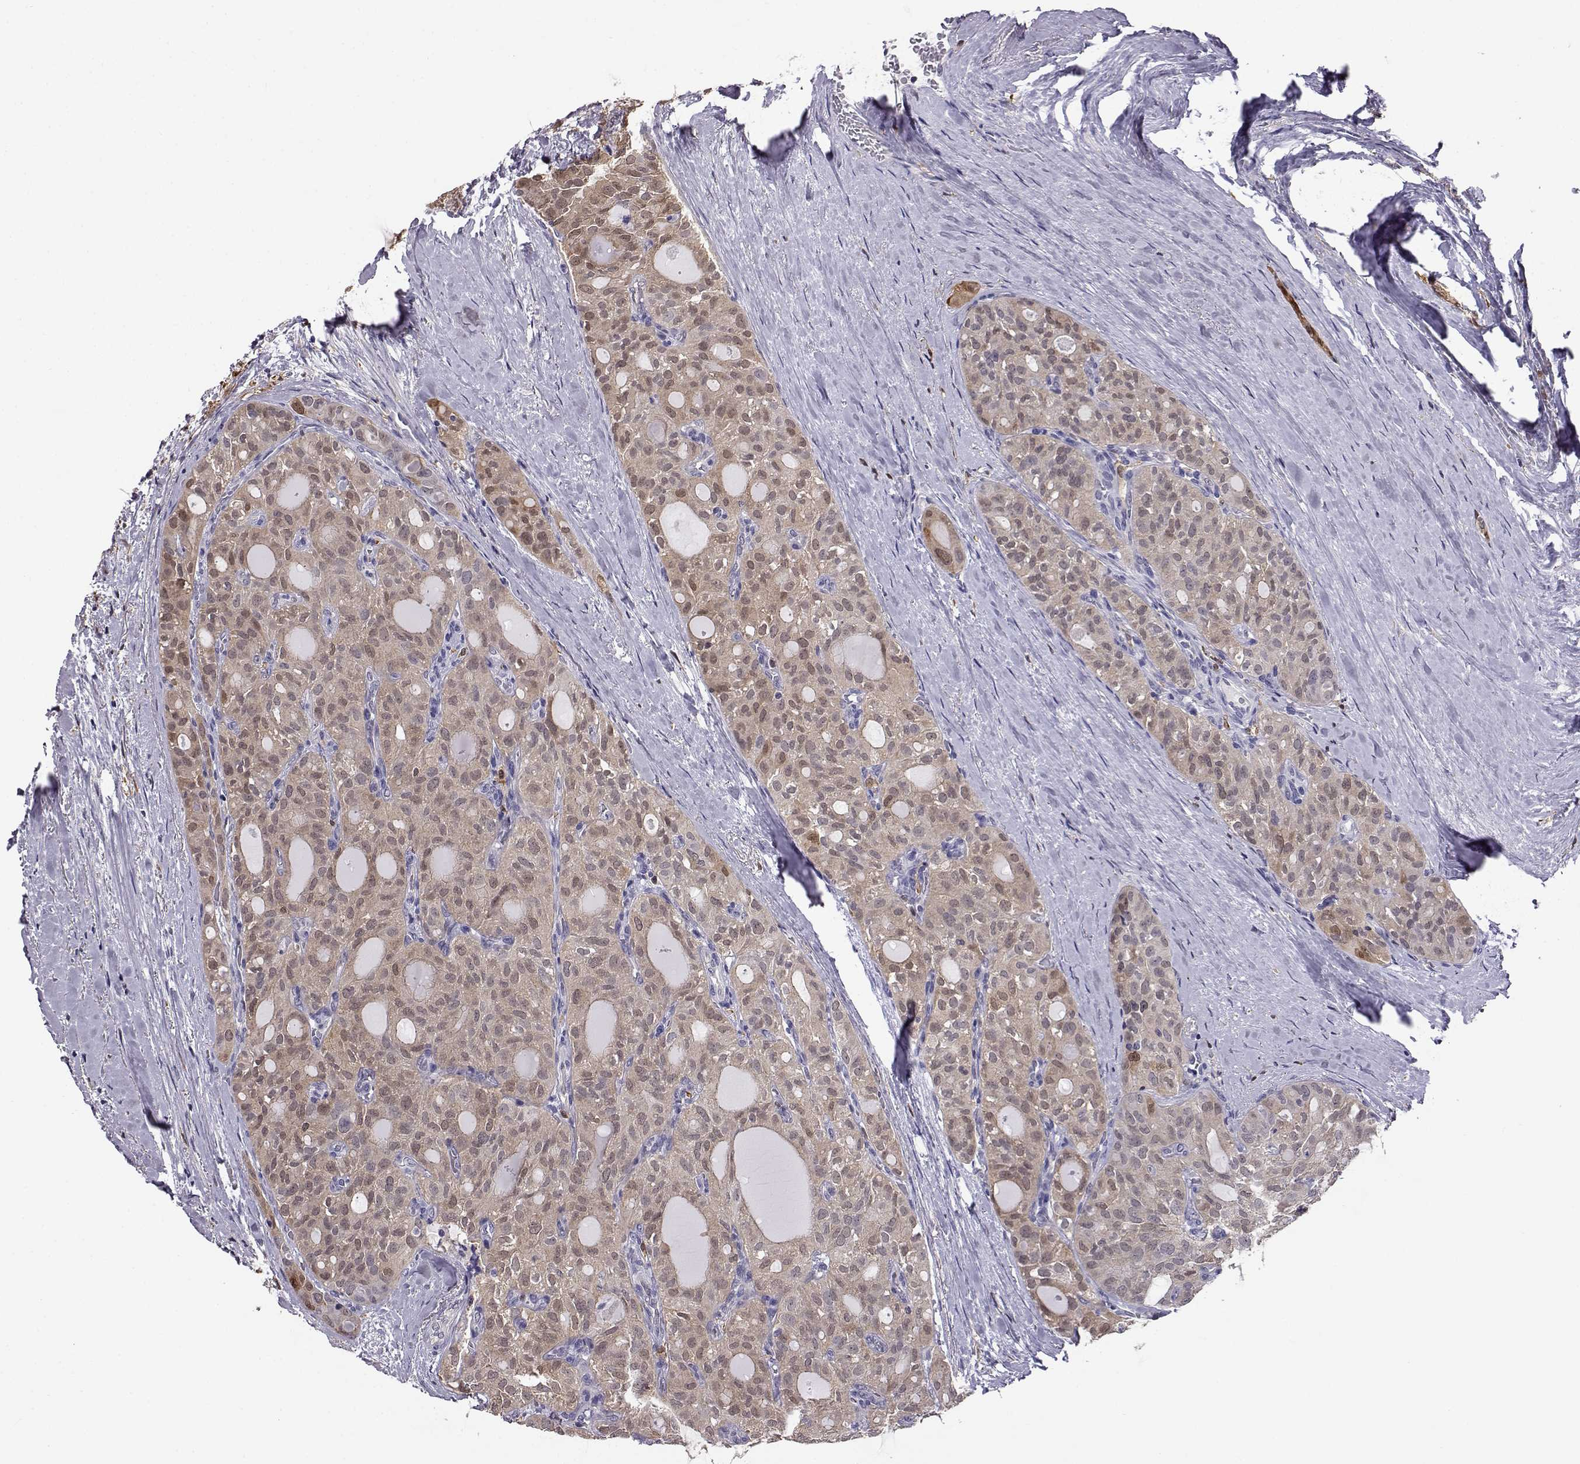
{"staining": {"intensity": "weak", "quantity": "25%-75%", "location": "cytoplasmic/membranous,nuclear"}, "tissue": "thyroid cancer", "cell_type": "Tumor cells", "image_type": "cancer", "snomed": [{"axis": "morphology", "description": "Follicular adenoma carcinoma, NOS"}, {"axis": "topography", "description": "Thyroid gland"}], "caption": "IHC image of neoplastic tissue: human thyroid cancer stained using immunohistochemistry (IHC) exhibits low levels of weak protein expression localized specifically in the cytoplasmic/membranous and nuclear of tumor cells, appearing as a cytoplasmic/membranous and nuclear brown color.", "gene": "AKR1B1", "patient": {"sex": "male", "age": 75}}